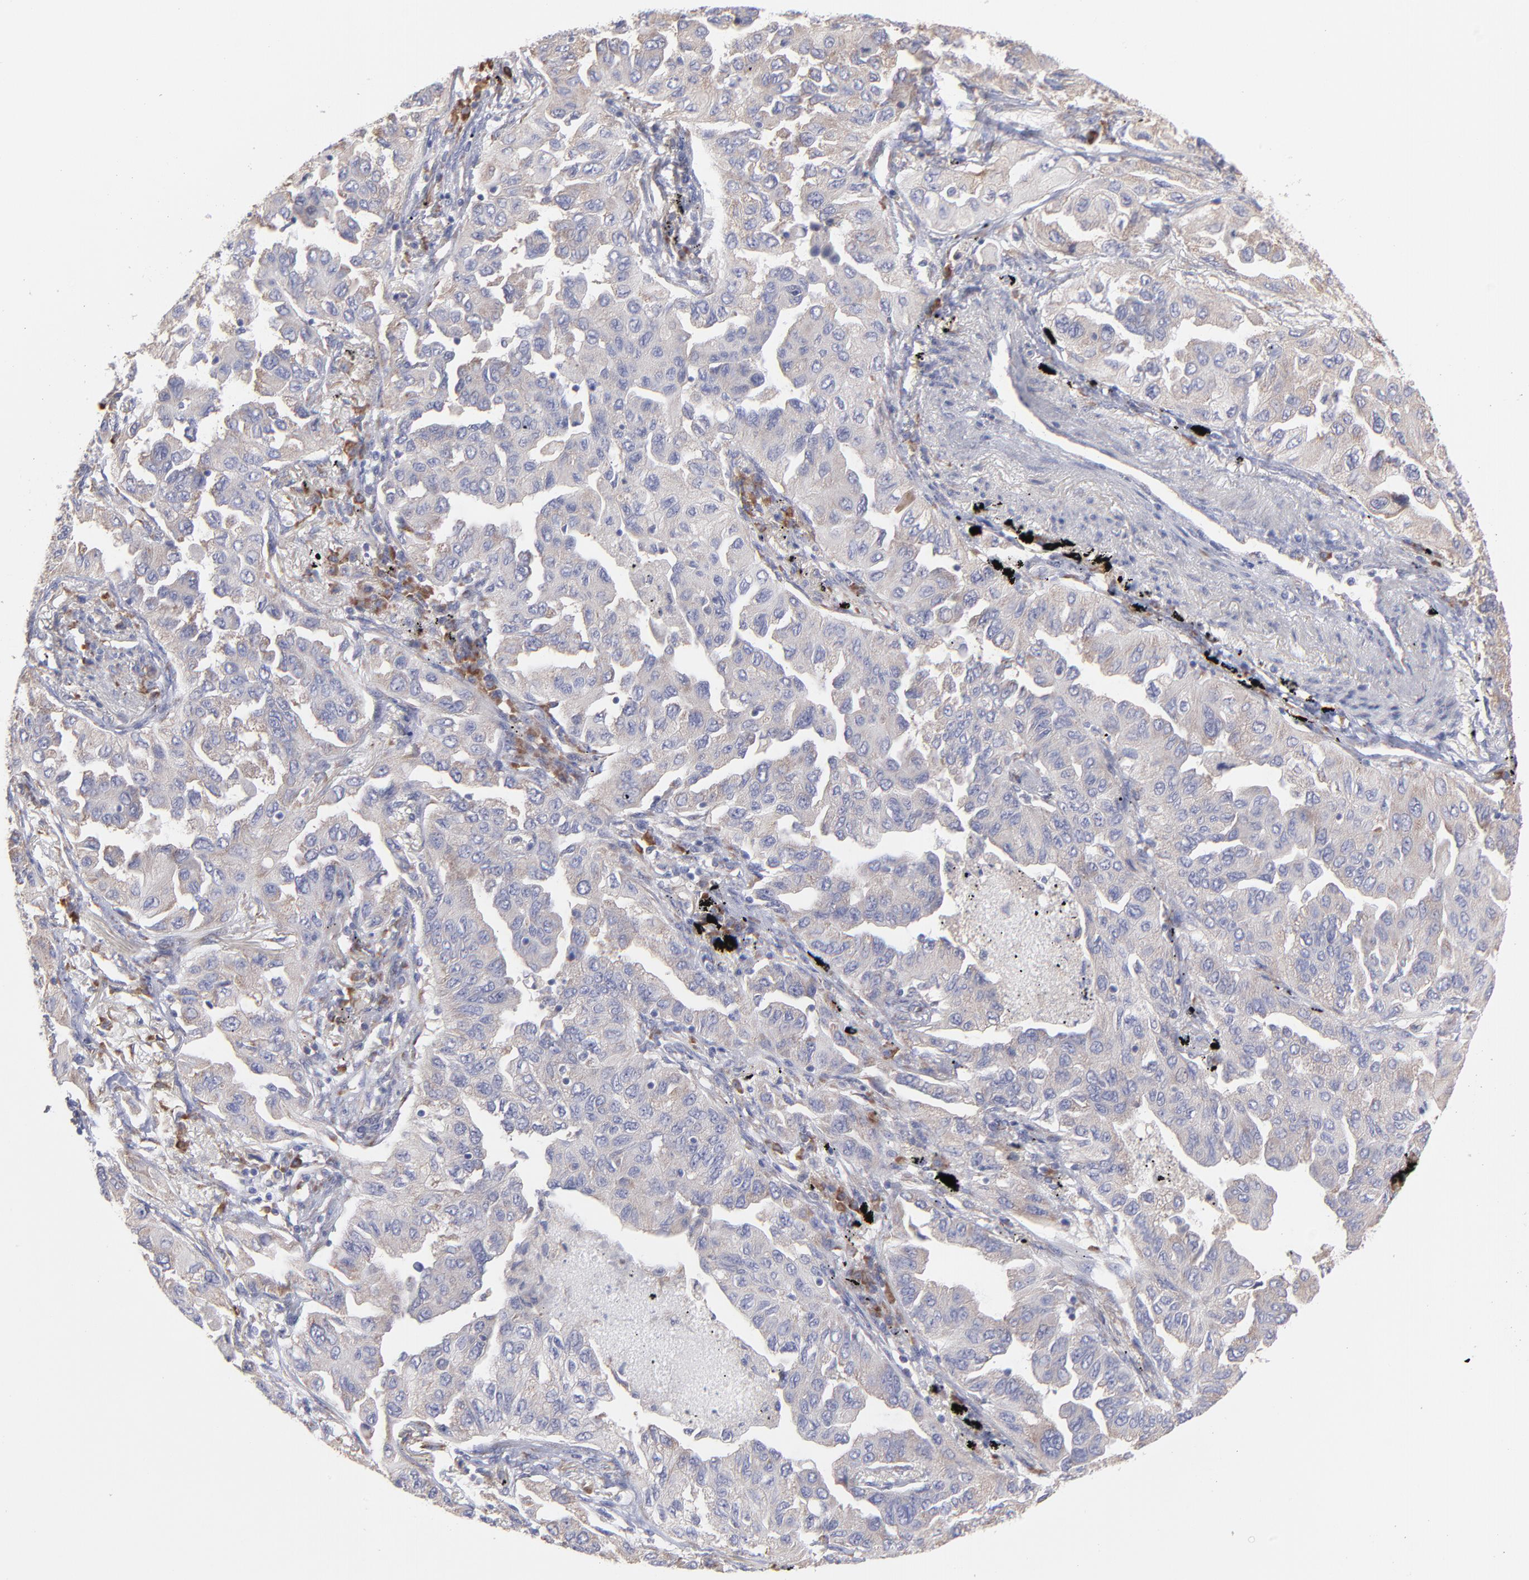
{"staining": {"intensity": "weak", "quantity": "<25%", "location": "cytoplasmic/membranous"}, "tissue": "lung cancer", "cell_type": "Tumor cells", "image_type": "cancer", "snomed": [{"axis": "morphology", "description": "Adenocarcinoma, NOS"}, {"axis": "topography", "description": "Lung"}], "caption": "Tumor cells show no significant protein expression in lung adenocarcinoma. (Stains: DAB (3,3'-diaminobenzidine) immunohistochemistry (IHC) with hematoxylin counter stain, Microscopy: brightfield microscopy at high magnification).", "gene": "RPLP0", "patient": {"sex": "female", "age": 65}}